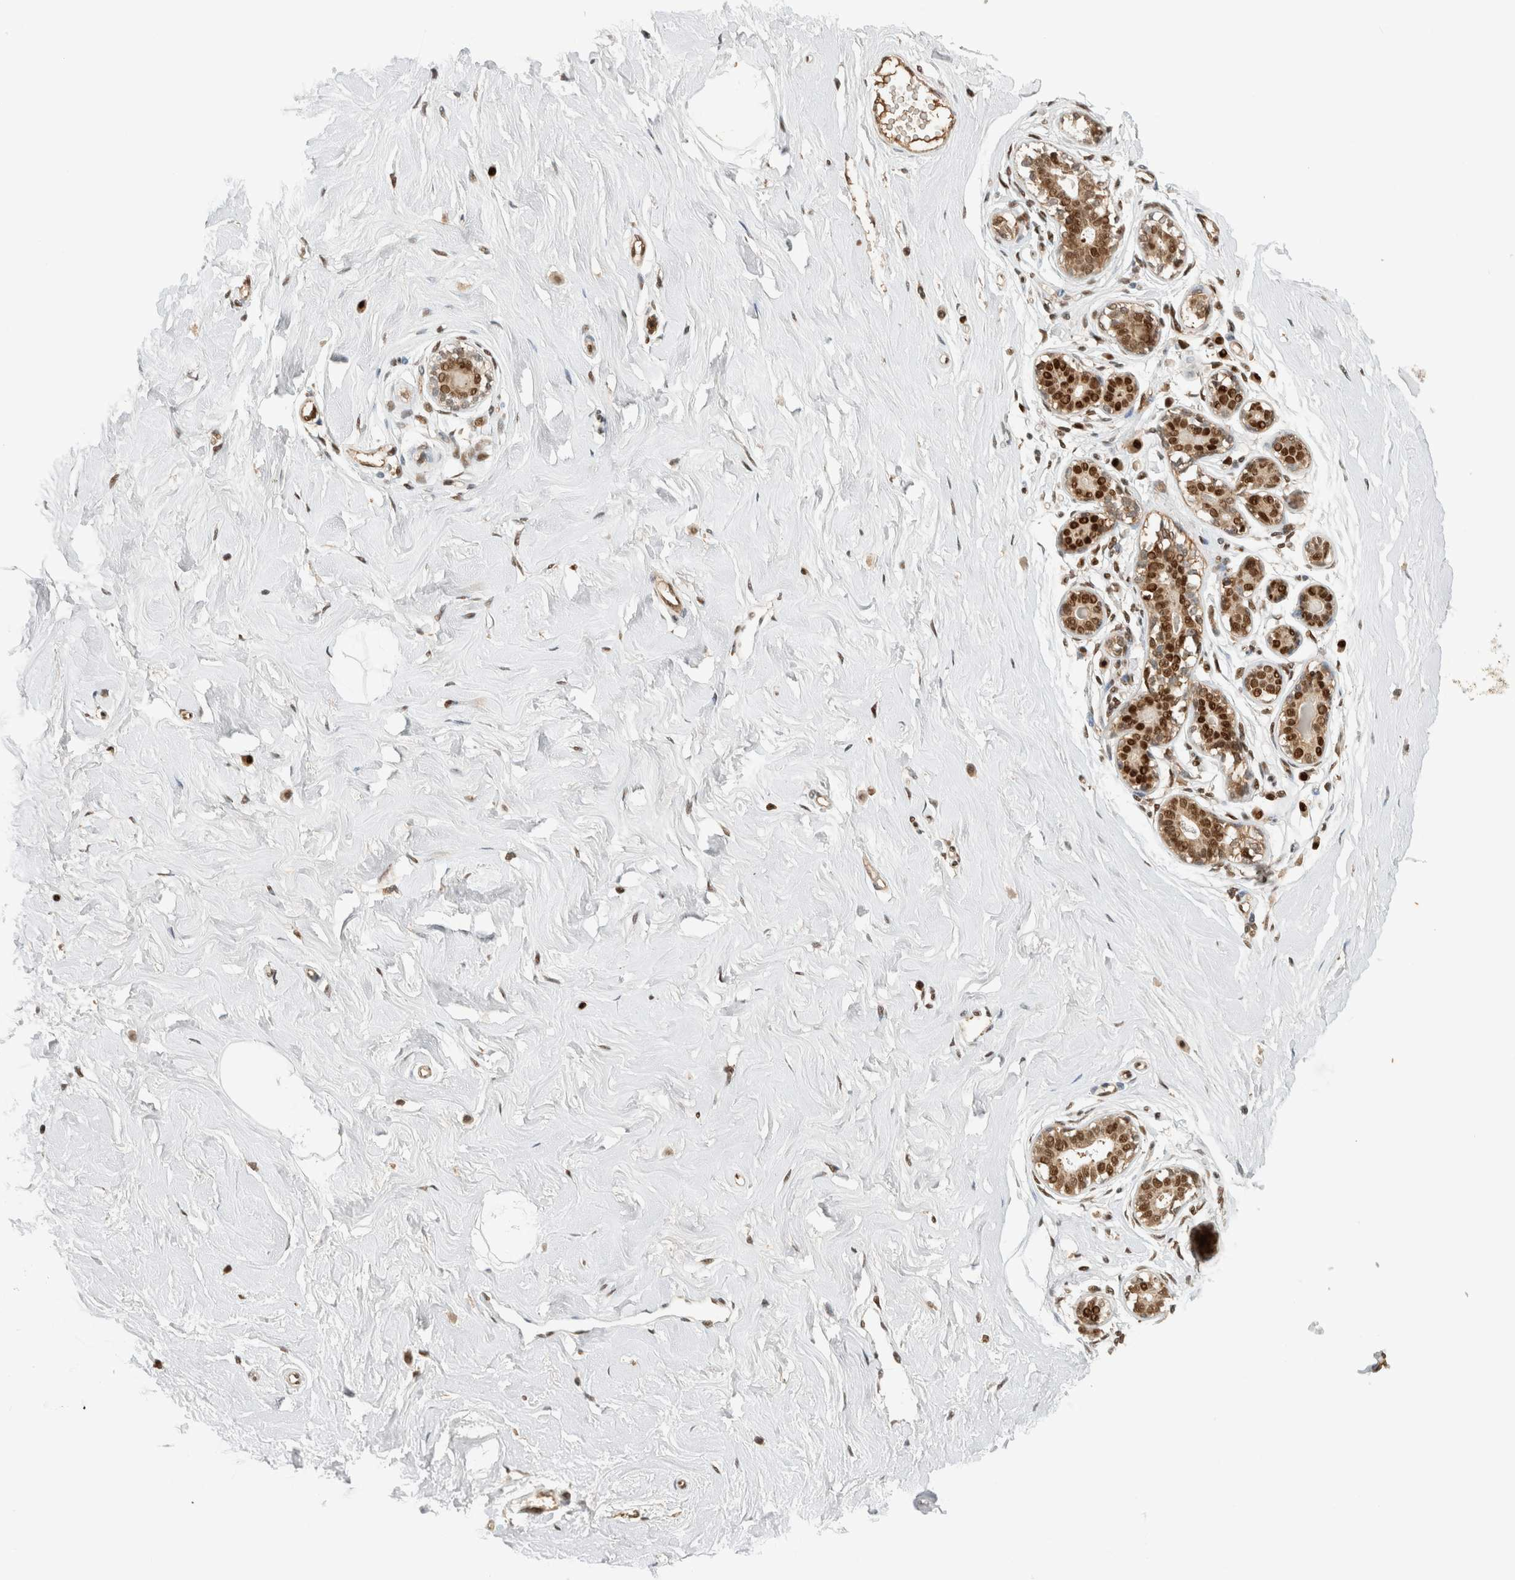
{"staining": {"intensity": "moderate", "quantity": "25%-75%", "location": "nuclear"}, "tissue": "breast", "cell_type": "Adipocytes", "image_type": "normal", "snomed": [{"axis": "morphology", "description": "Normal tissue, NOS"}, {"axis": "morphology", "description": "Adenoma, NOS"}, {"axis": "topography", "description": "Breast"}], "caption": "Immunohistochemical staining of benign human breast displays 25%-75% levels of moderate nuclear protein expression in approximately 25%-75% of adipocytes.", "gene": "SNRNP40", "patient": {"sex": "female", "age": 23}}